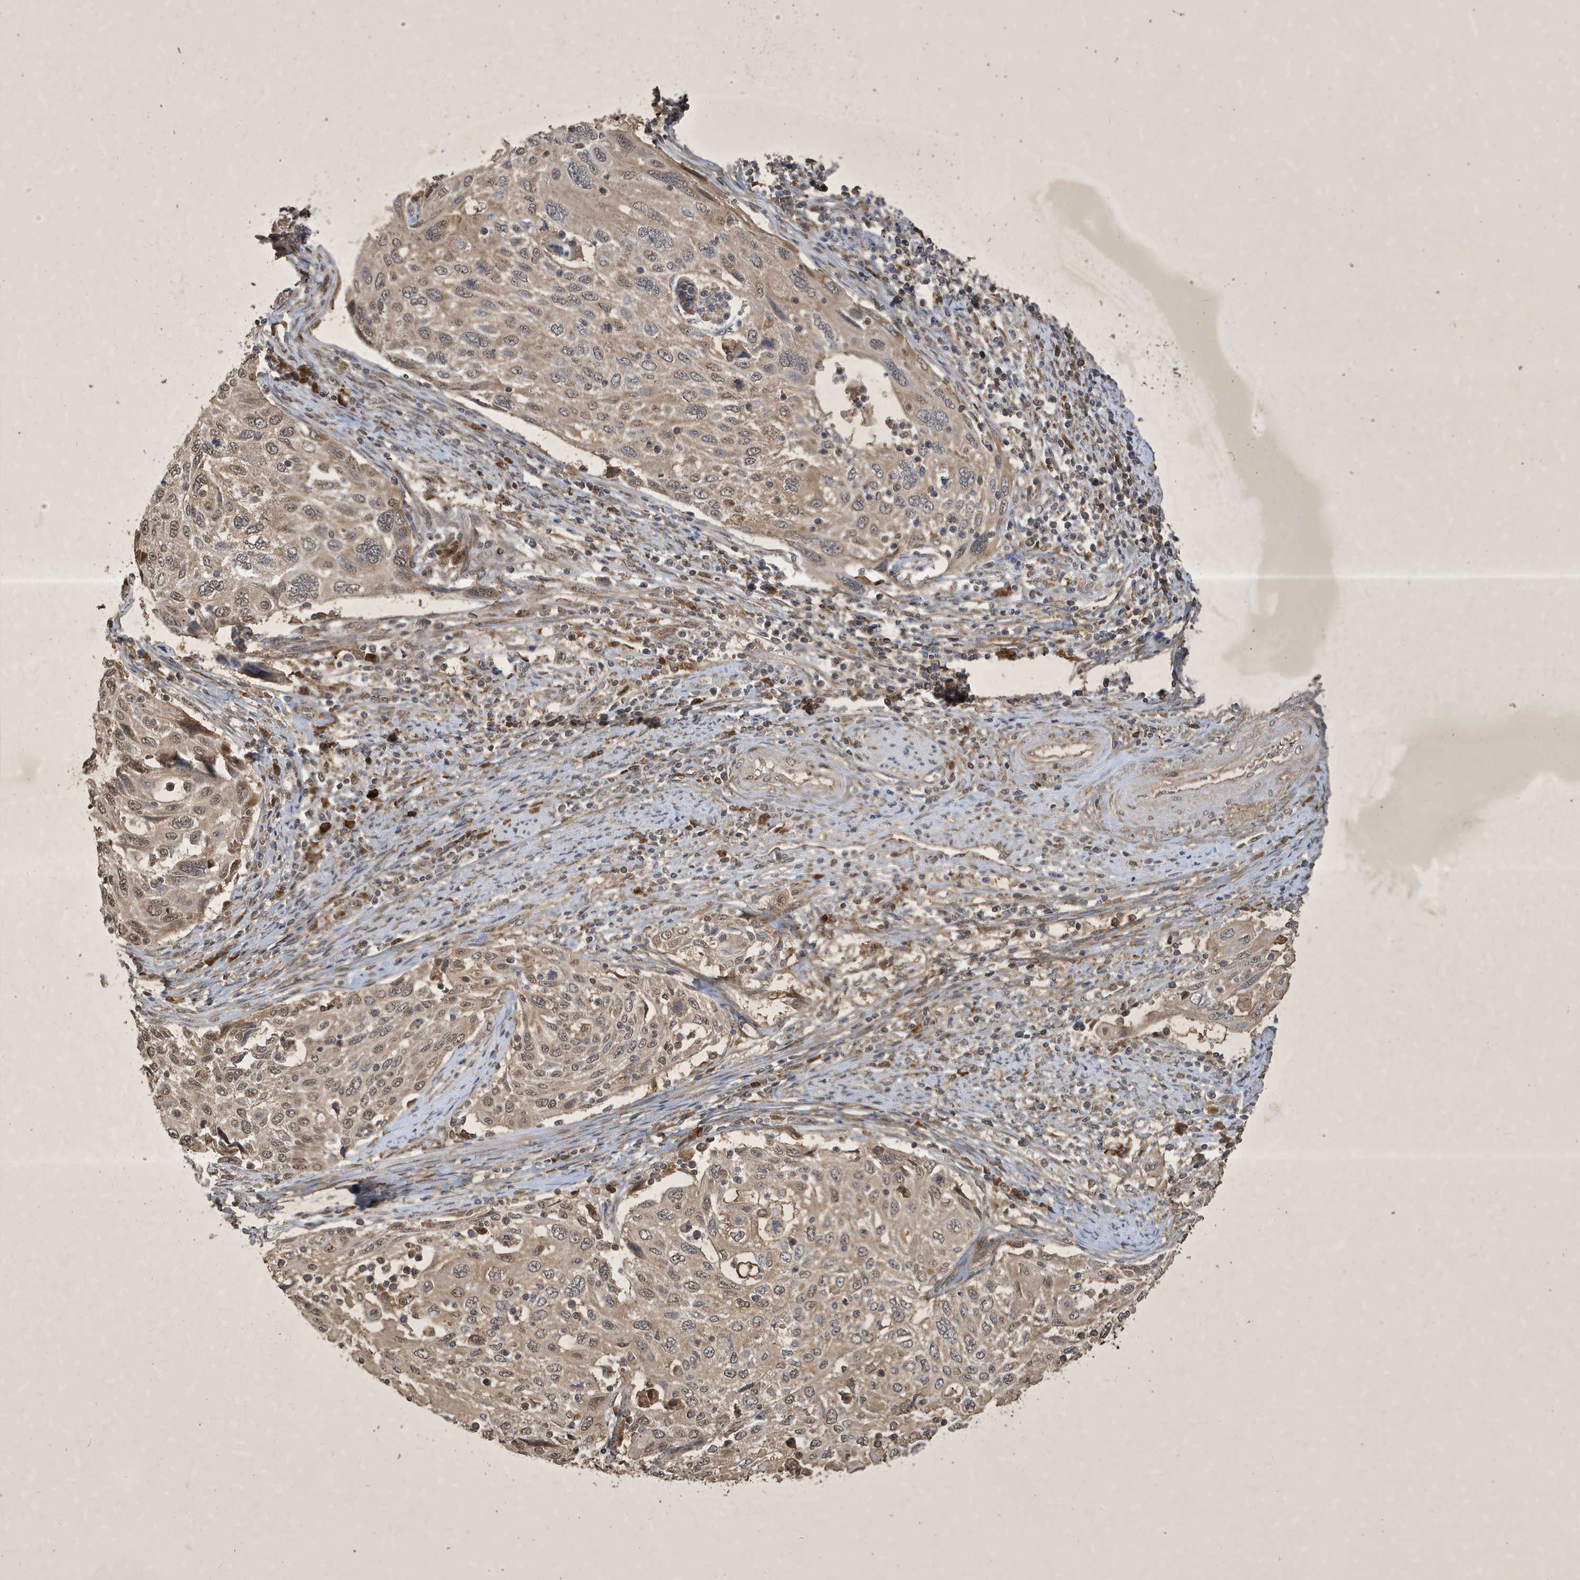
{"staining": {"intensity": "weak", "quantity": ">75%", "location": "cytoplasmic/membranous,nuclear"}, "tissue": "cervical cancer", "cell_type": "Tumor cells", "image_type": "cancer", "snomed": [{"axis": "morphology", "description": "Squamous cell carcinoma, NOS"}, {"axis": "topography", "description": "Cervix"}], "caption": "There is low levels of weak cytoplasmic/membranous and nuclear staining in tumor cells of cervical squamous cell carcinoma, as demonstrated by immunohistochemical staining (brown color).", "gene": "STX10", "patient": {"sex": "female", "age": 70}}